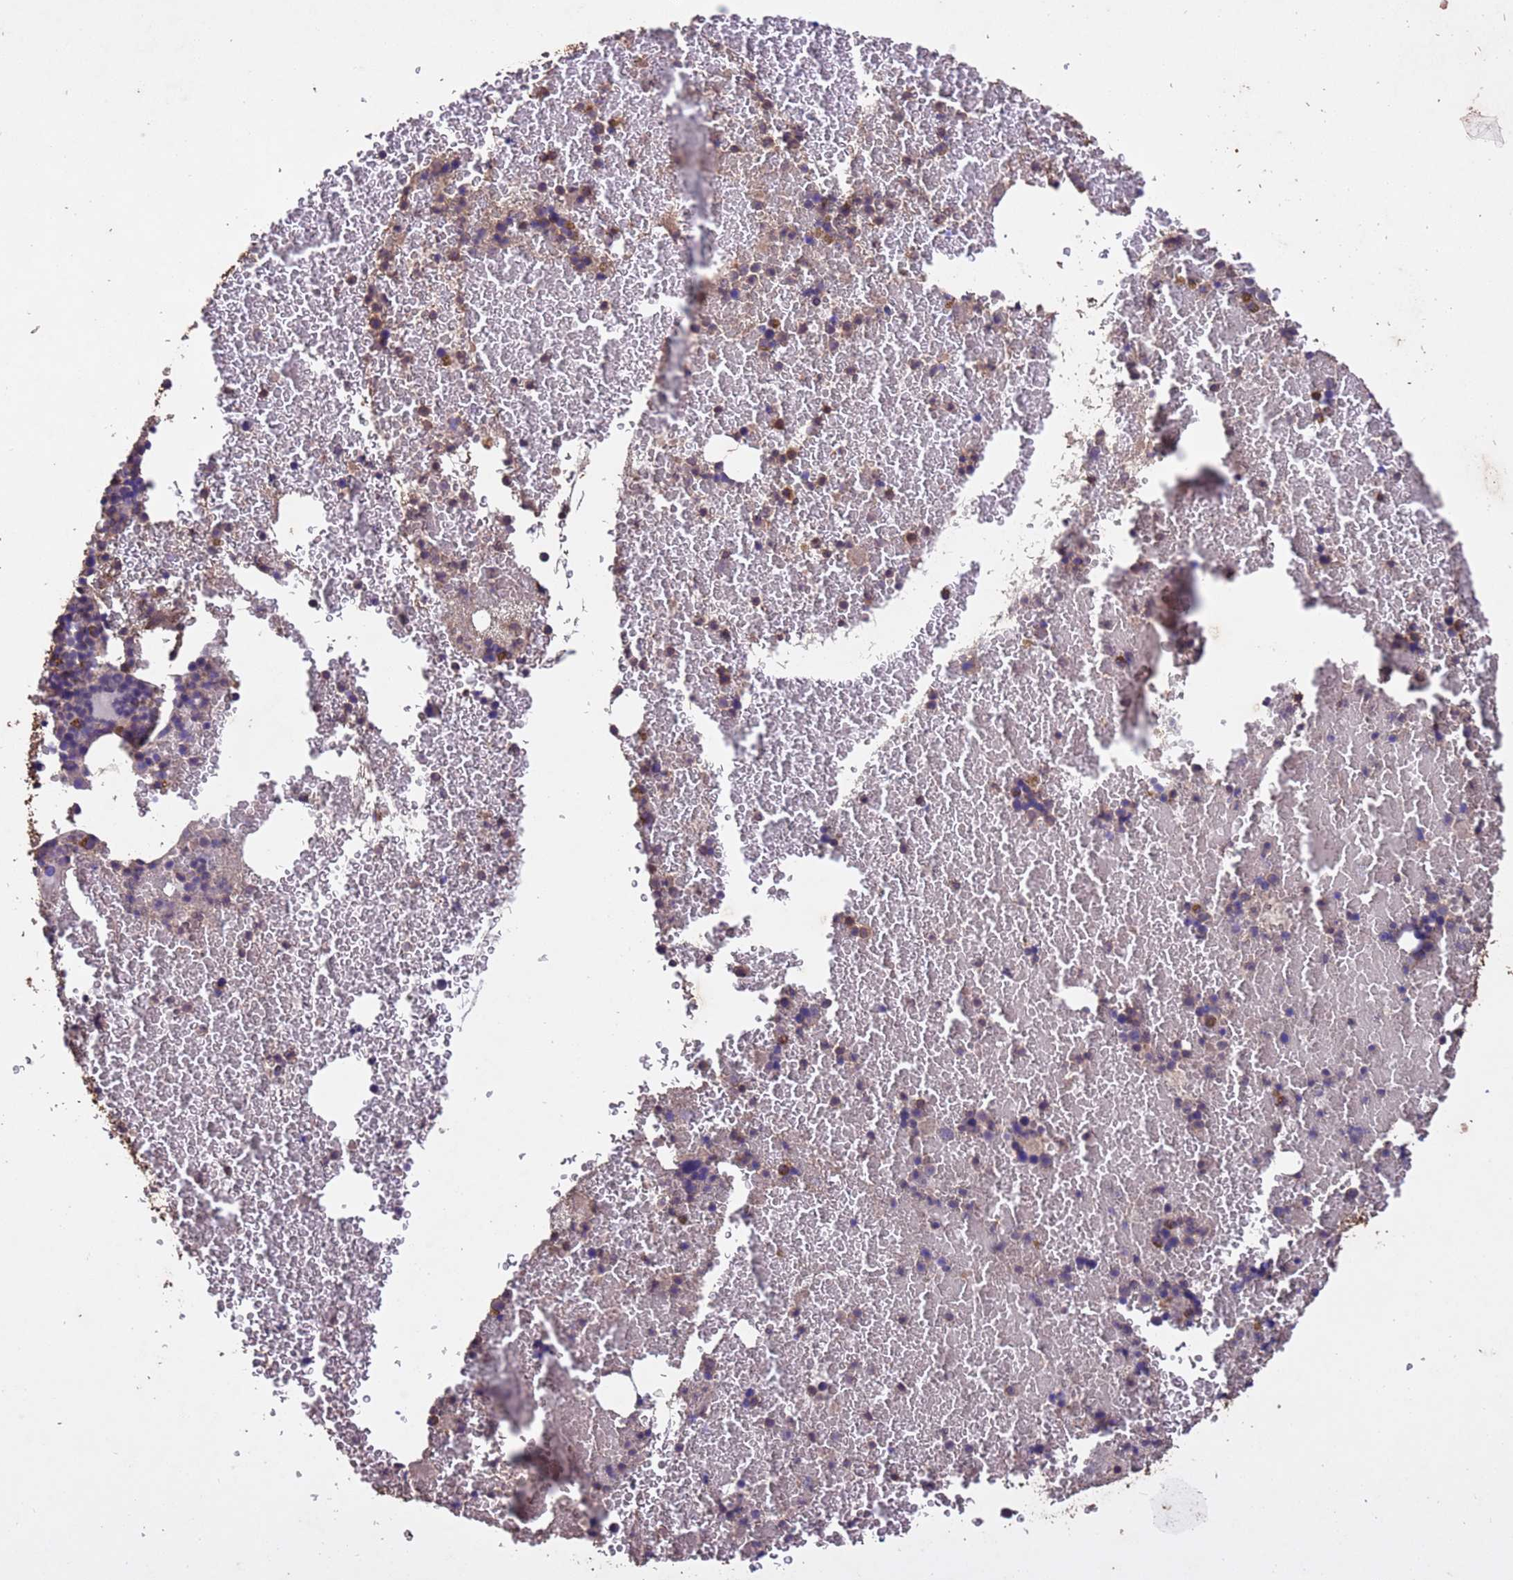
{"staining": {"intensity": "moderate", "quantity": "<25%", "location": "cytoplasmic/membranous"}, "tissue": "bone marrow", "cell_type": "Hematopoietic cells", "image_type": "normal", "snomed": [{"axis": "morphology", "description": "Normal tissue, NOS"}, {"axis": "topography", "description": "Bone marrow"}], "caption": "Brown immunohistochemical staining in benign bone marrow reveals moderate cytoplasmic/membranous positivity in about <25% of hematopoietic cells. (Stains: DAB in brown, nuclei in blue, Microscopy: brightfield microscopy at high magnification).", "gene": "MTX3", "patient": {"sex": "female", "age": 48}}